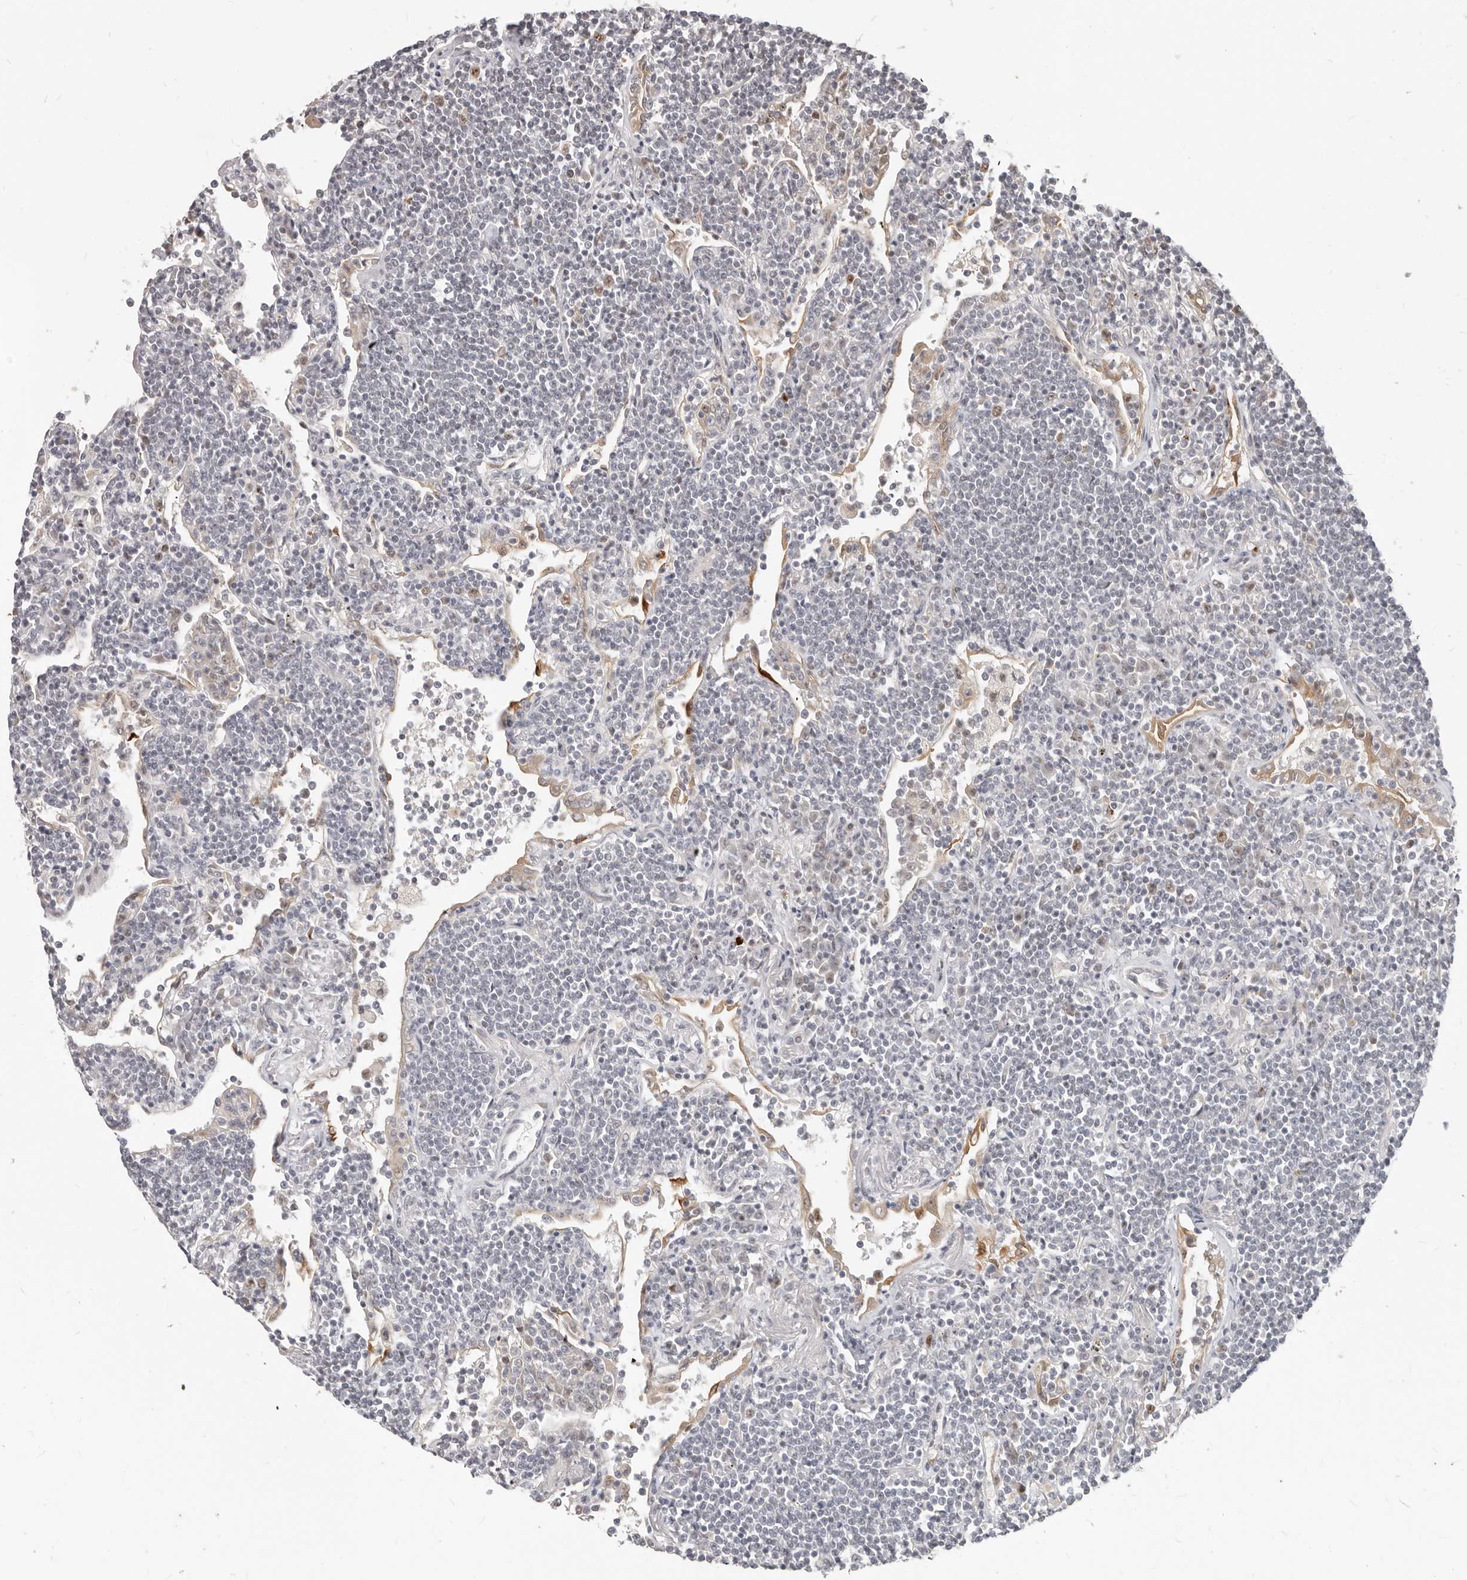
{"staining": {"intensity": "negative", "quantity": "none", "location": "none"}, "tissue": "lymphoma", "cell_type": "Tumor cells", "image_type": "cancer", "snomed": [{"axis": "morphology", "description": "Malignant lymphoma, non-Hodgkin's type, Low grade"}, {"axis": "topography", "description": "Lung"}], "caption": "DAB (3,3'-diaminobenzidine) immunohistochemical staining of human malignant lymphoma, non-Hodgkin's type (low-grade) shows no significant expression in tumor cells. The staining was performed using DAB to visualize the protein expression in brown, while the nuclei were stained in blue with hematoxylin (Magnification: 20x).", "gene": "RFC2", "patient": {"sex": "female", "age": 71}}